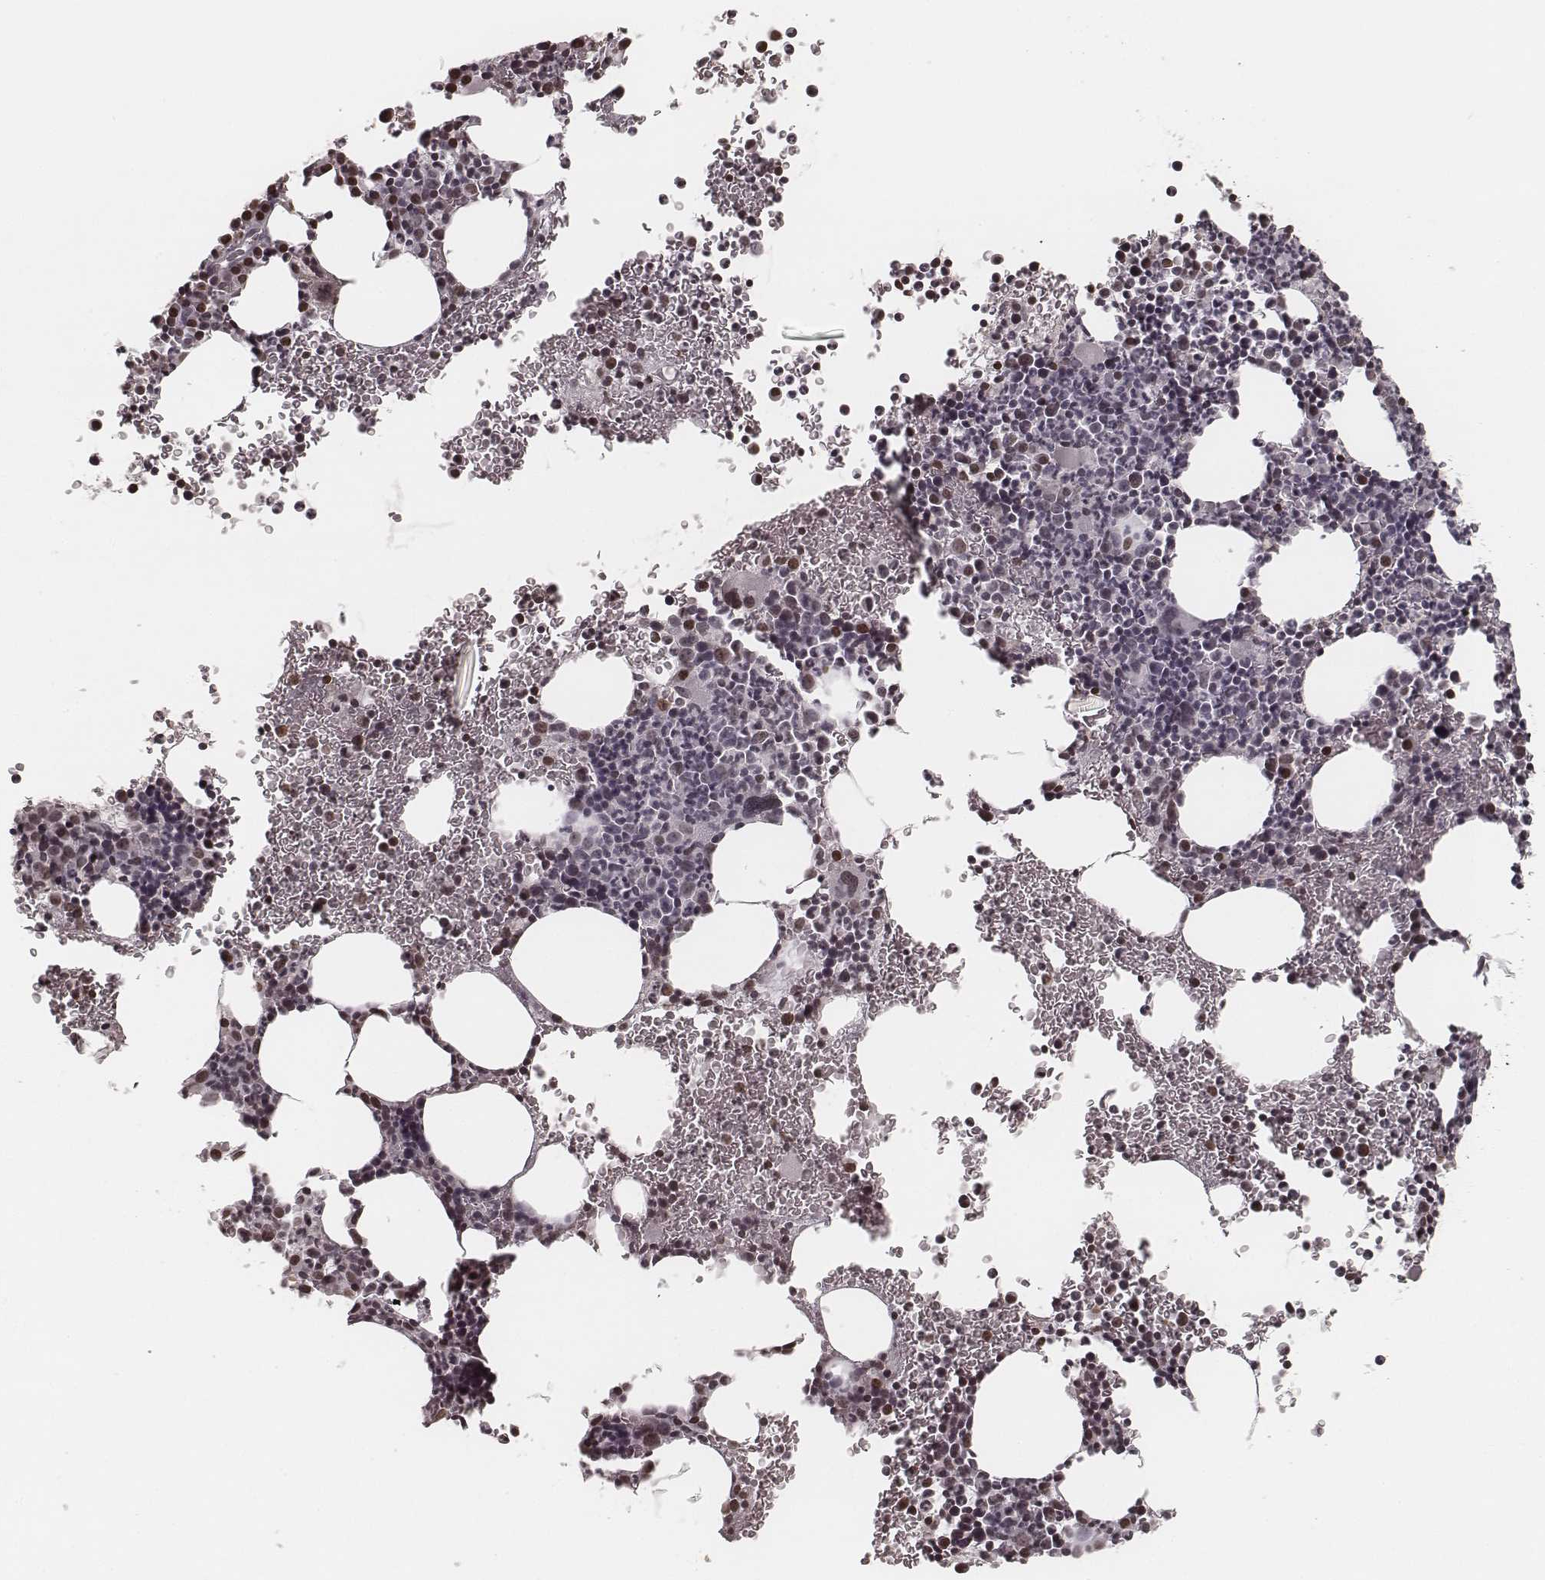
{"staining": {"intensity": "moderate", "quantity": "<25%", "location": "nuclear"}, "tissue": "bone marrow", "cell_type": "Hematopoietic cells", "image_type": "normal", "snomed": [{"axis": "morphology", "description": "Normal tissue, NOS"}, {"axis": "topography", "description": "Bone marrow"}], "caption": "Normal bone marrow was stained to show a protein in brown. There is low levels of moderate nuclear positivity in about <25% of hematopoietic cells.", "gene": "HMGA2", "patient": {"sex": "male", "age": 81}}